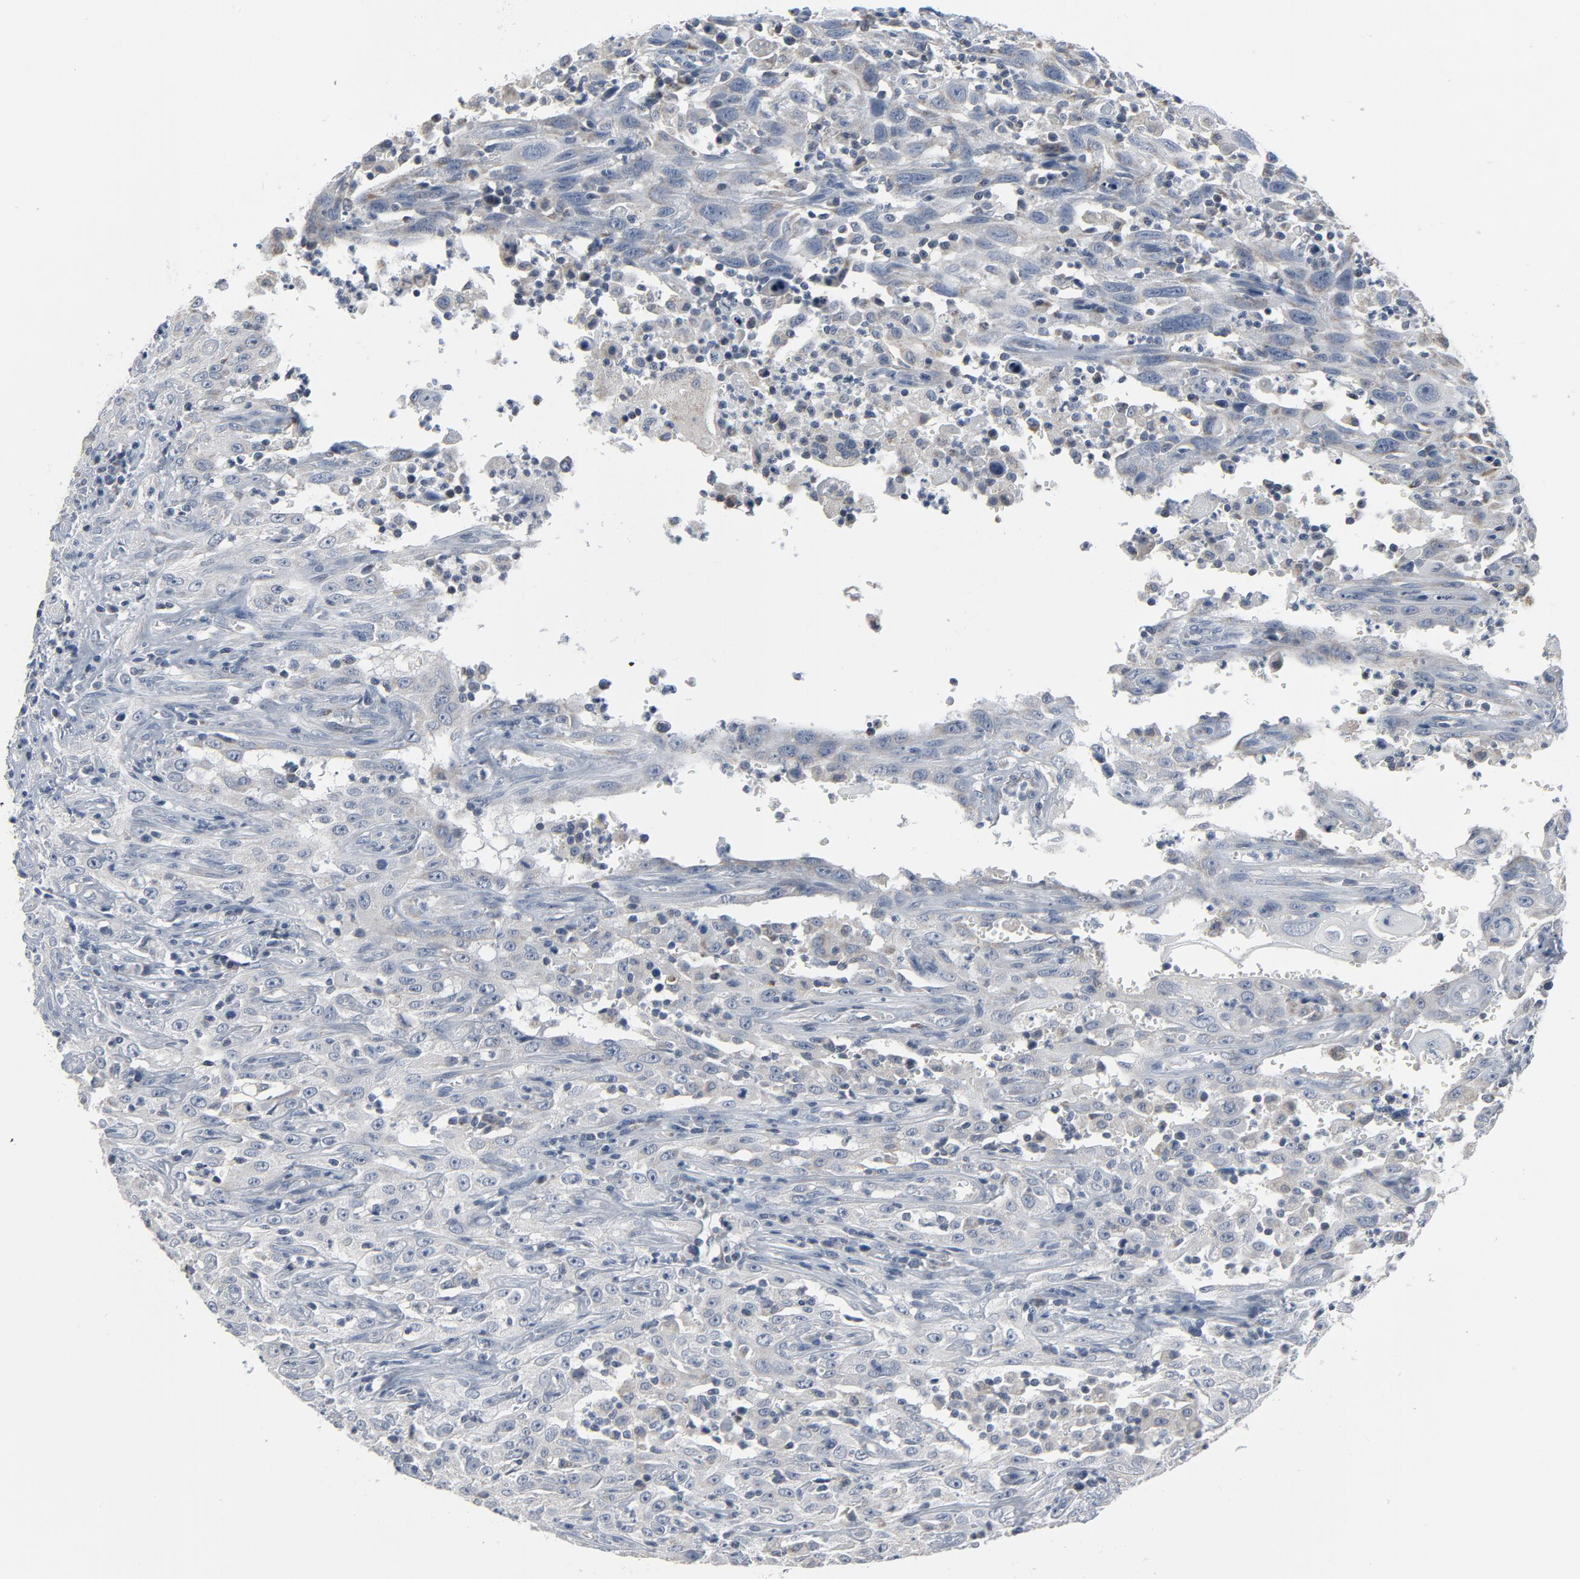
{"staining": {"intensity": "negative", "quantity": "none", "location": "none"}, "tissue": "head and neck cancer", "cell_type": "Tumor cells", "image_type": "cancer", "snomed": [{"axis": "morphology", "description": "Squamous cell carcinoma, NOS"}, {"axis": "topography", "description": "Oral tissue"}, {"axis": "topography", "description": "Head-Neck"}], "caption": "Immunohistochemical staining of head and neck cancer demonstrates no significant expression in tumor cells.", "gene": "GPX2", "patient": {"sex": "female", "age": 76}}